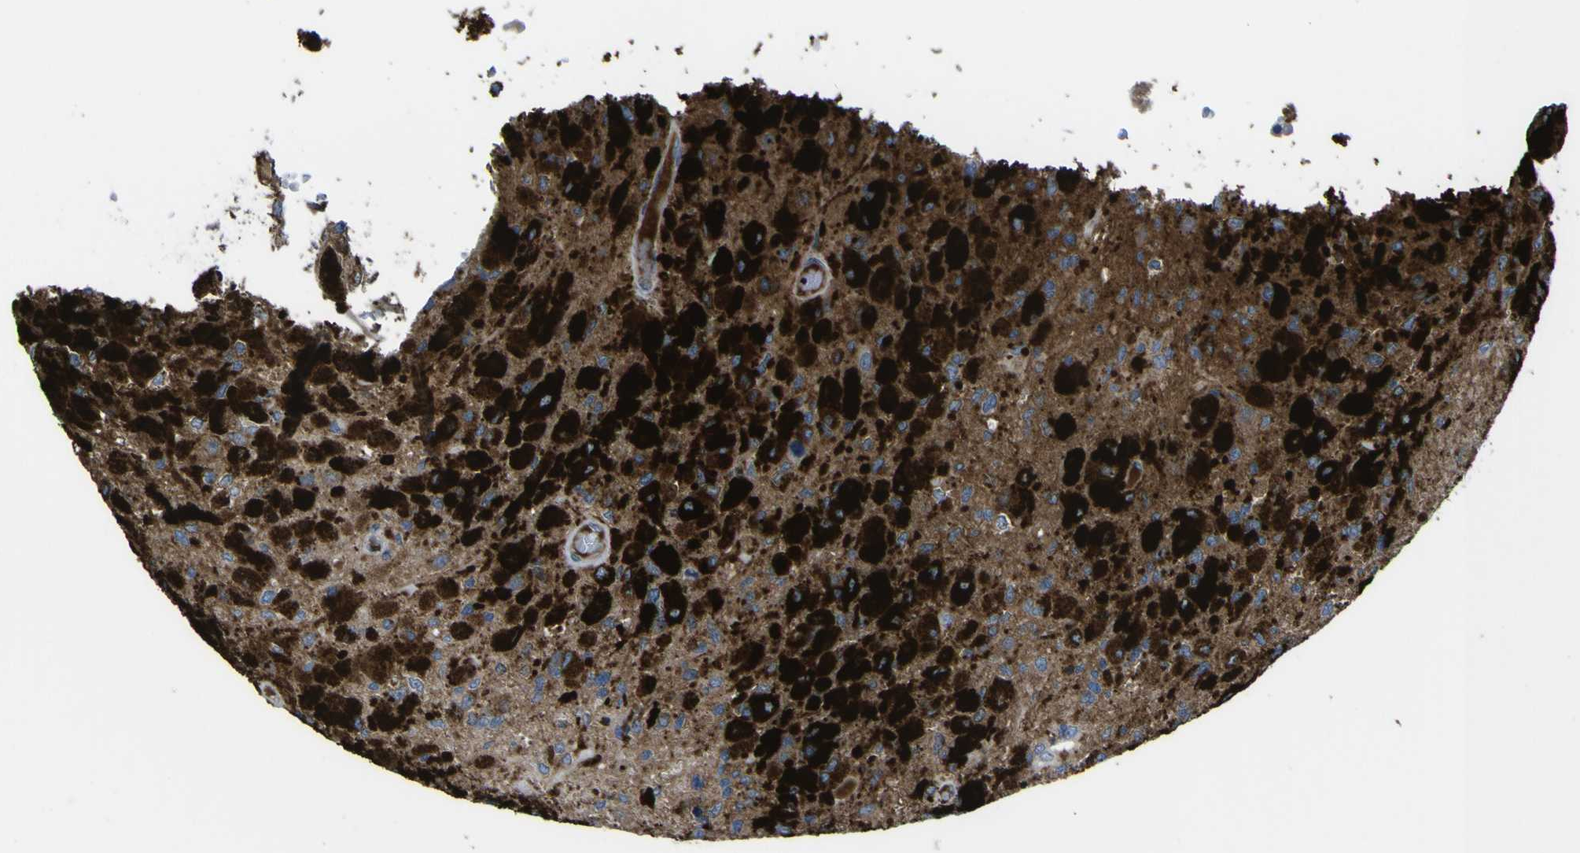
{"staining": {"intensity": "strong", "quantity": ">75%", "location": "cytoplasmic/membranous"}, "tissue": "glioma", "cell_type": "Tumor cells", "image_type": "cancer", "snomed": [{"axis": "morphology", "description": "Normal tissue, NOS"}, {"axis": "morphology", "description": "Glioma, malignant, High grade"}, {"axis": "topography", "description": "Cerebral cortex"}], "caption": "This is an image of immunohistochemistry (IHC) staining of glioma, which shows strong expression in the cytoplasmic/membranous of tumor cells.", "gene": "CST3", "patient": {"sex": "male", "age": 77}}